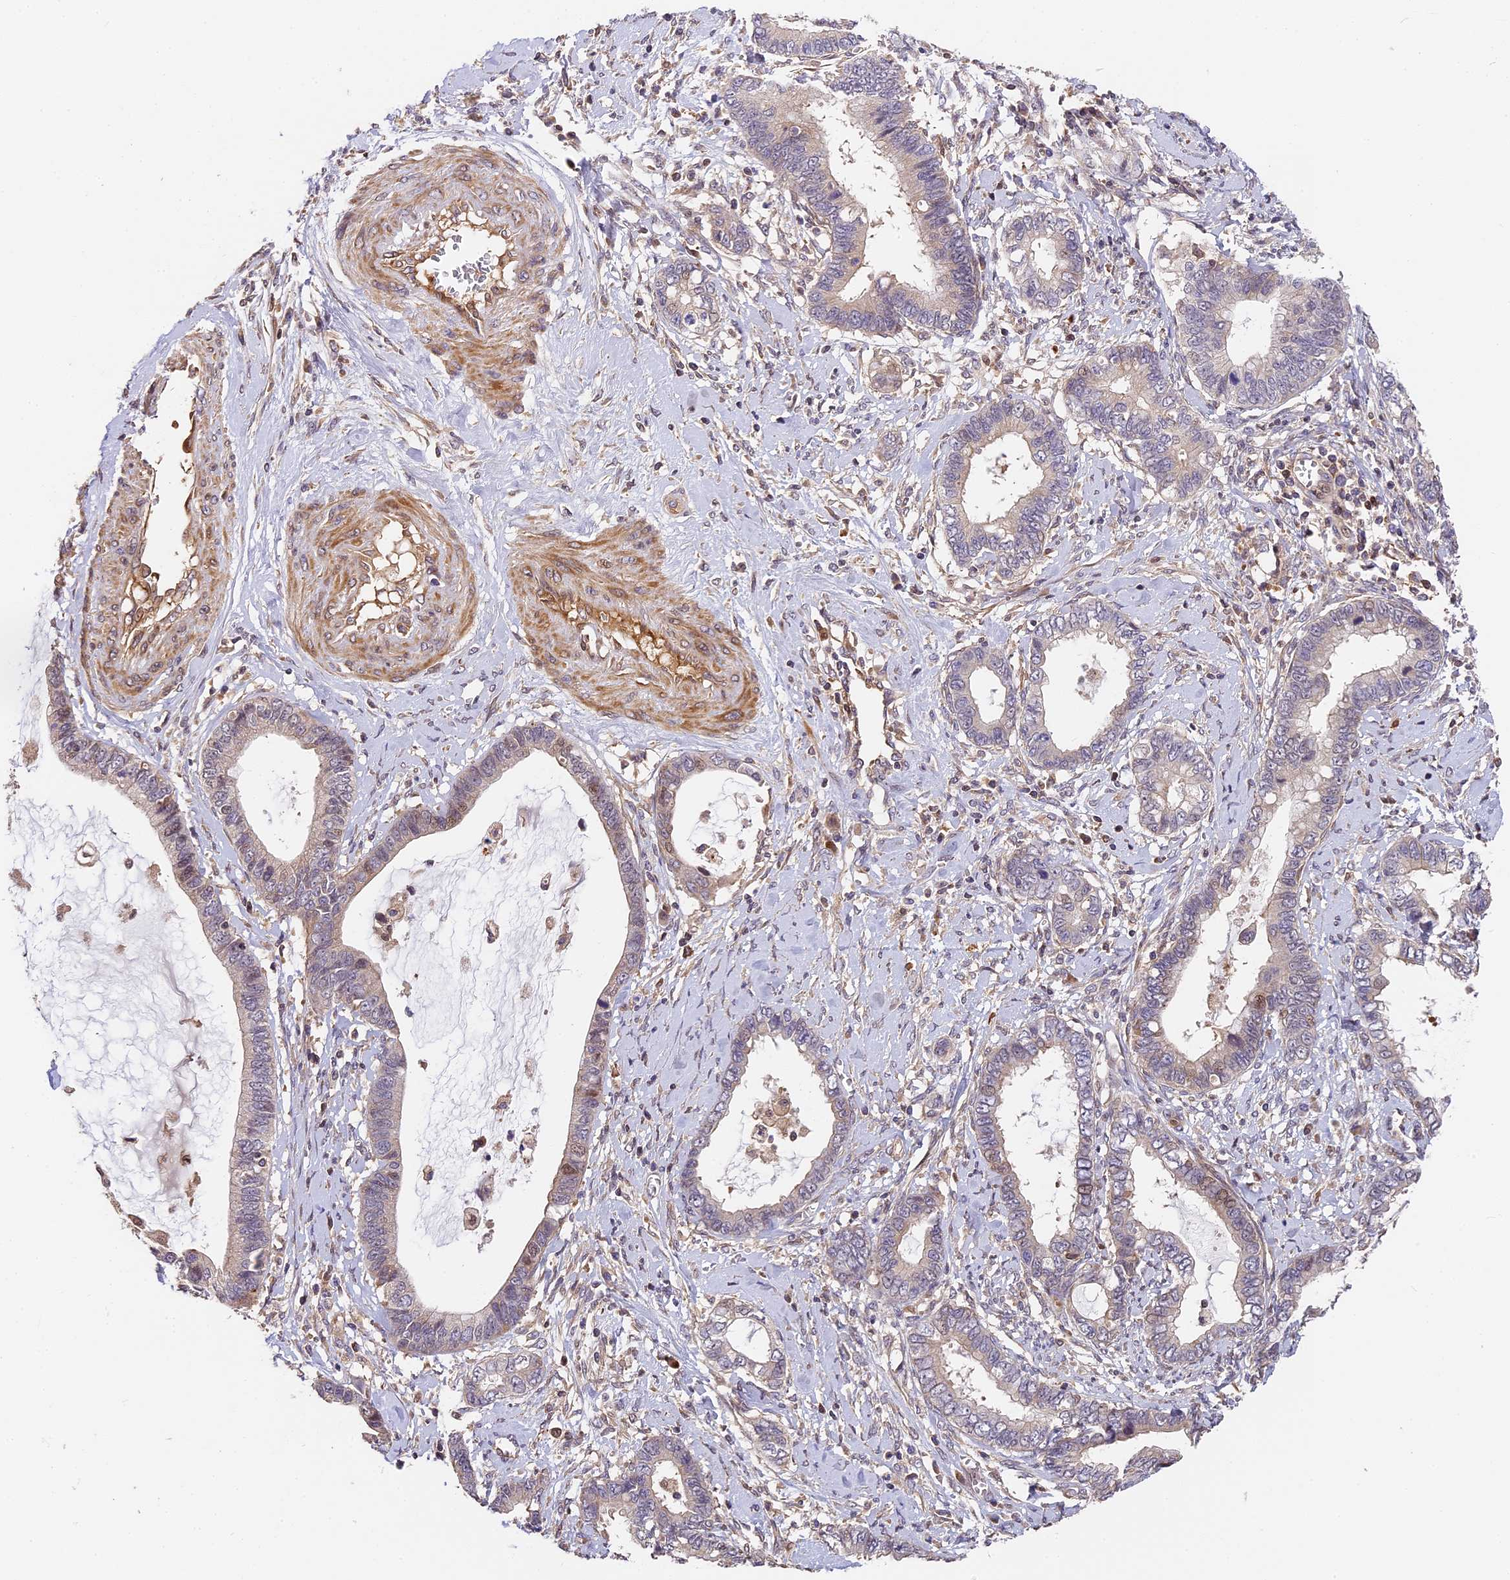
{"staining": {"intensity": "weak", "quantity": "<25%", "location": "nuclear"}, "tissue": "cervical cancer", "cell_type": "Tumor cells", "image_type": "cancer", "snomed": [{"axis": "morphology", "description": "Adenocarcinoma, NOS"}, {"axis": "topography", "description": "Cervix"}], "caption": "IHC photomicrograph of cervical cancer (adenocarcinoma) stained for a protein (brown), which shows no positivity in tumor cells. The staining was performed using DAB (3,3'-diaminobenzidine) to visualize the protein expression in brown, while the nuclei were stained in blue with hematoxylin (Magnification: 20x).", "gene": "ARHGAP17", "patient": {"sex": "female", "age": 44}}